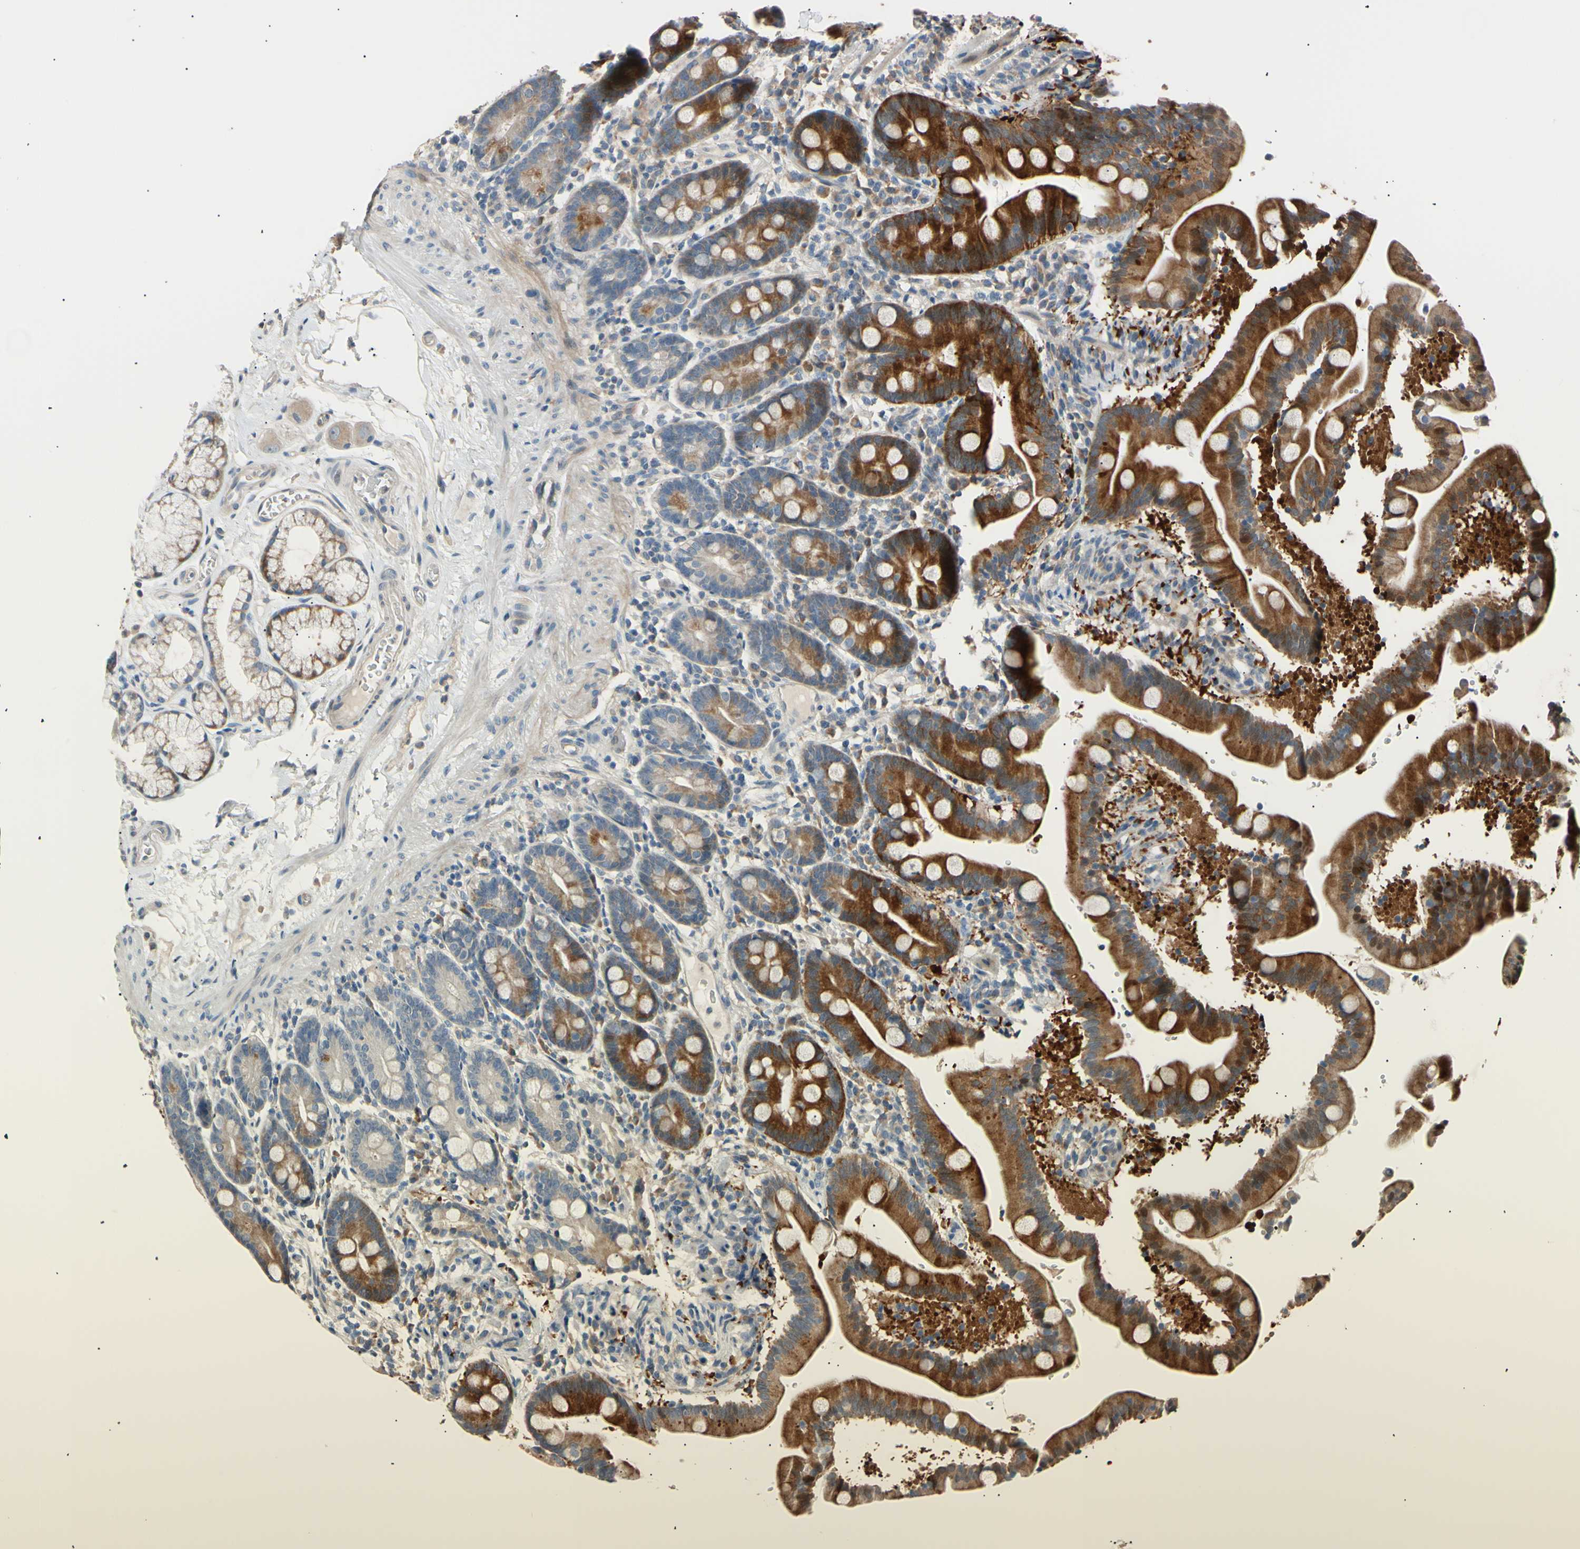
{"staining": {"intensity": "moderate", "quantity": "25%-75%", "location": "cytoplasmic/membranous,nuclear"}, "tissue": "duodenum", "cell_type": "Glandular cells", "image_type": "normal", "snomed": [{"axis": "morphology", "description": "Normal tissue, NOS"}, {"axis": "topography", "description": "Duodenum"}], "caption": "IHC photomicrograph of normal duodenum: duodenum stained using immunohistochemistry shows medium levels of moderate protein expression localized specifically in the cytoplasmic/membranous,nuclear of glandular cells, appearing as a cytoplasmic/membranous,nuclear brown color.", "gene": "LDLR", "patient": {"sex": "male", "age": 54}}